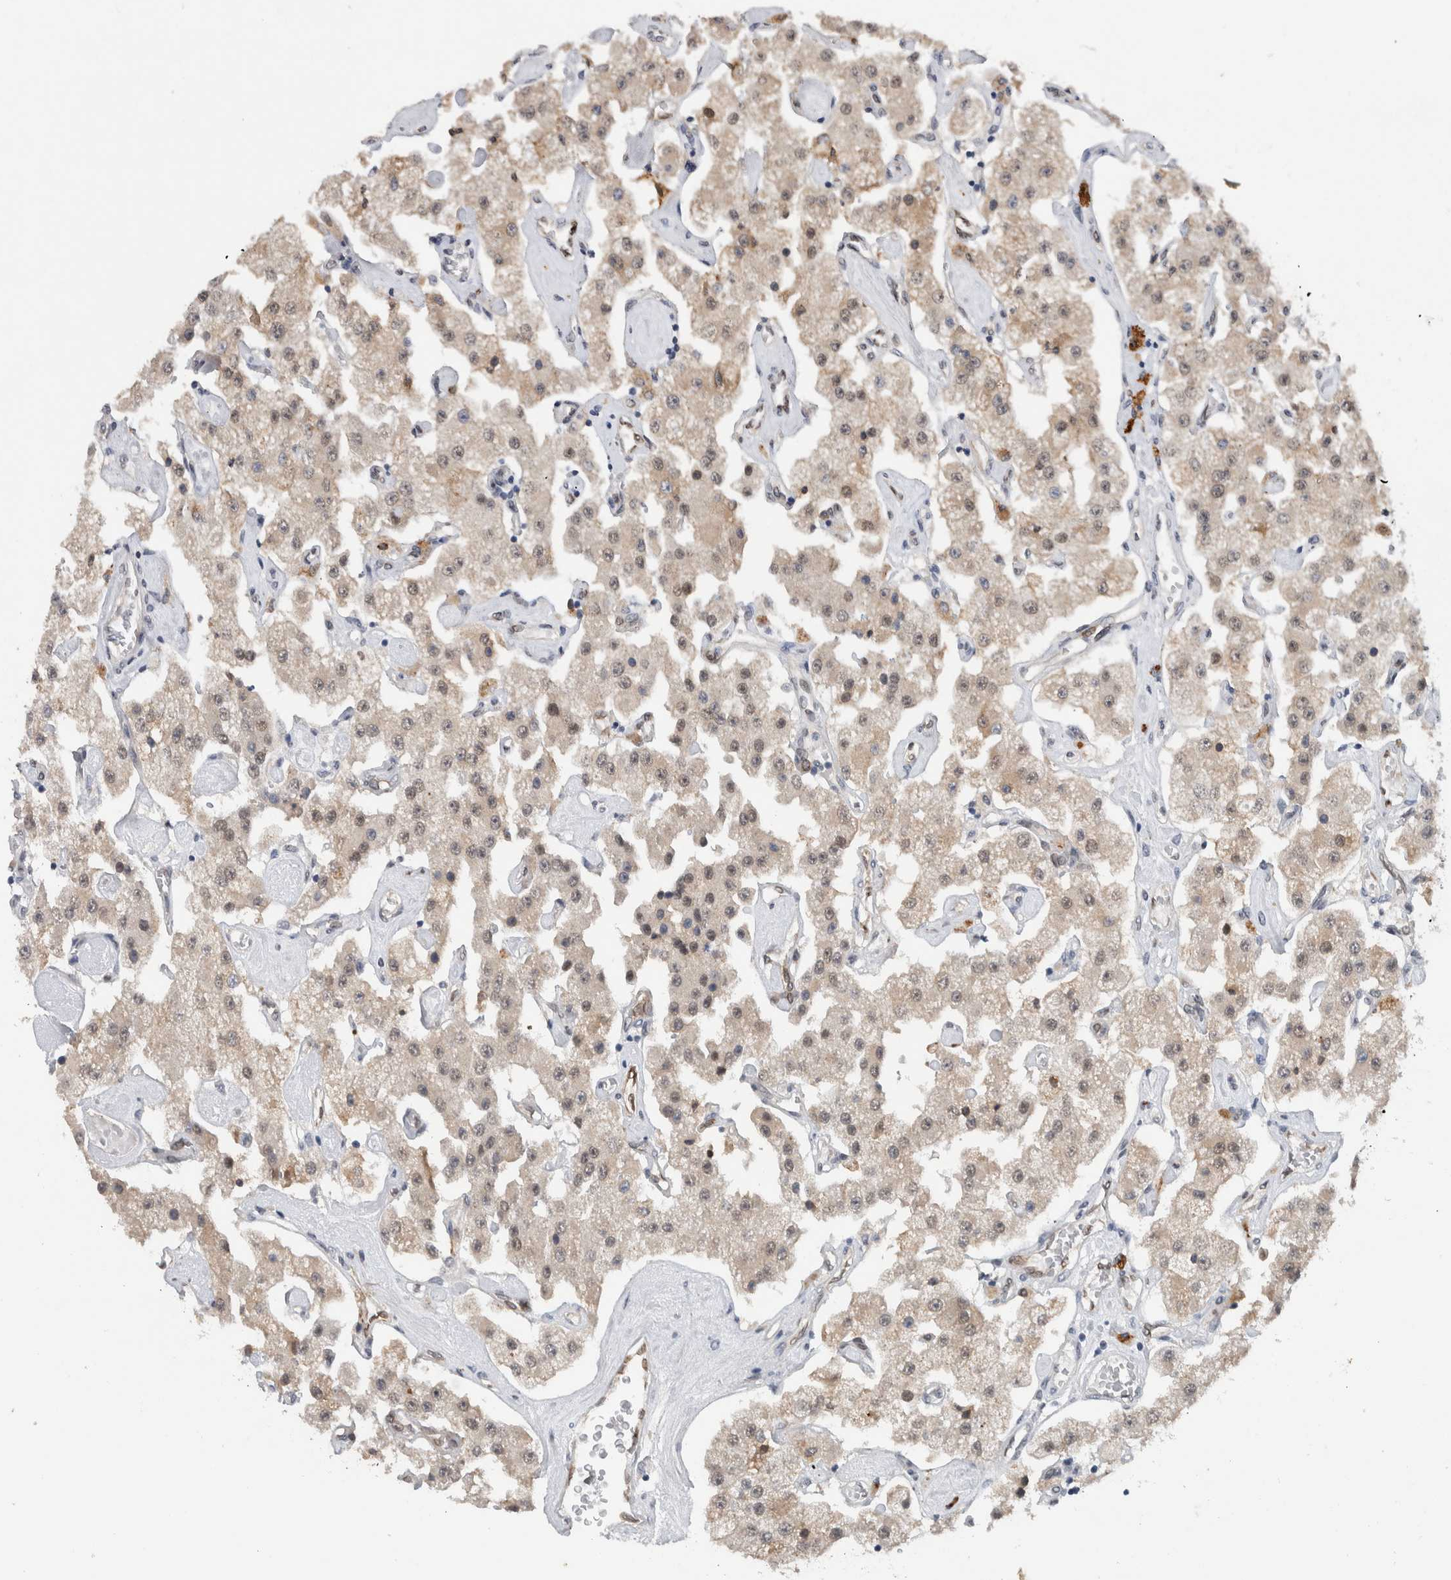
{"staining": {"intensity": "weak", "quantity": "25%-75%", "location": "cytoplasmic/membranous,nuclear"}, "tissue": "carcinoid", "cell_type": "Tumor cells", "image_type": "cancer", "snomed": [{"axis": "morphology", "description": "Carcinoid, malignant, NOS"}, {"axis": "topography", "description": "Pancreas"}], "caption": "Immunohistochemical staining of human carcinoid exhibits low levels of weak cytoplasmic/membranous and nuclear positivity in about 25%-75% of tumor cells. The protein is shown in brown color, while the nuclei are stained blue.", "gene": "PRXL2A", "patient": {"sex": "male", "age": 41}}